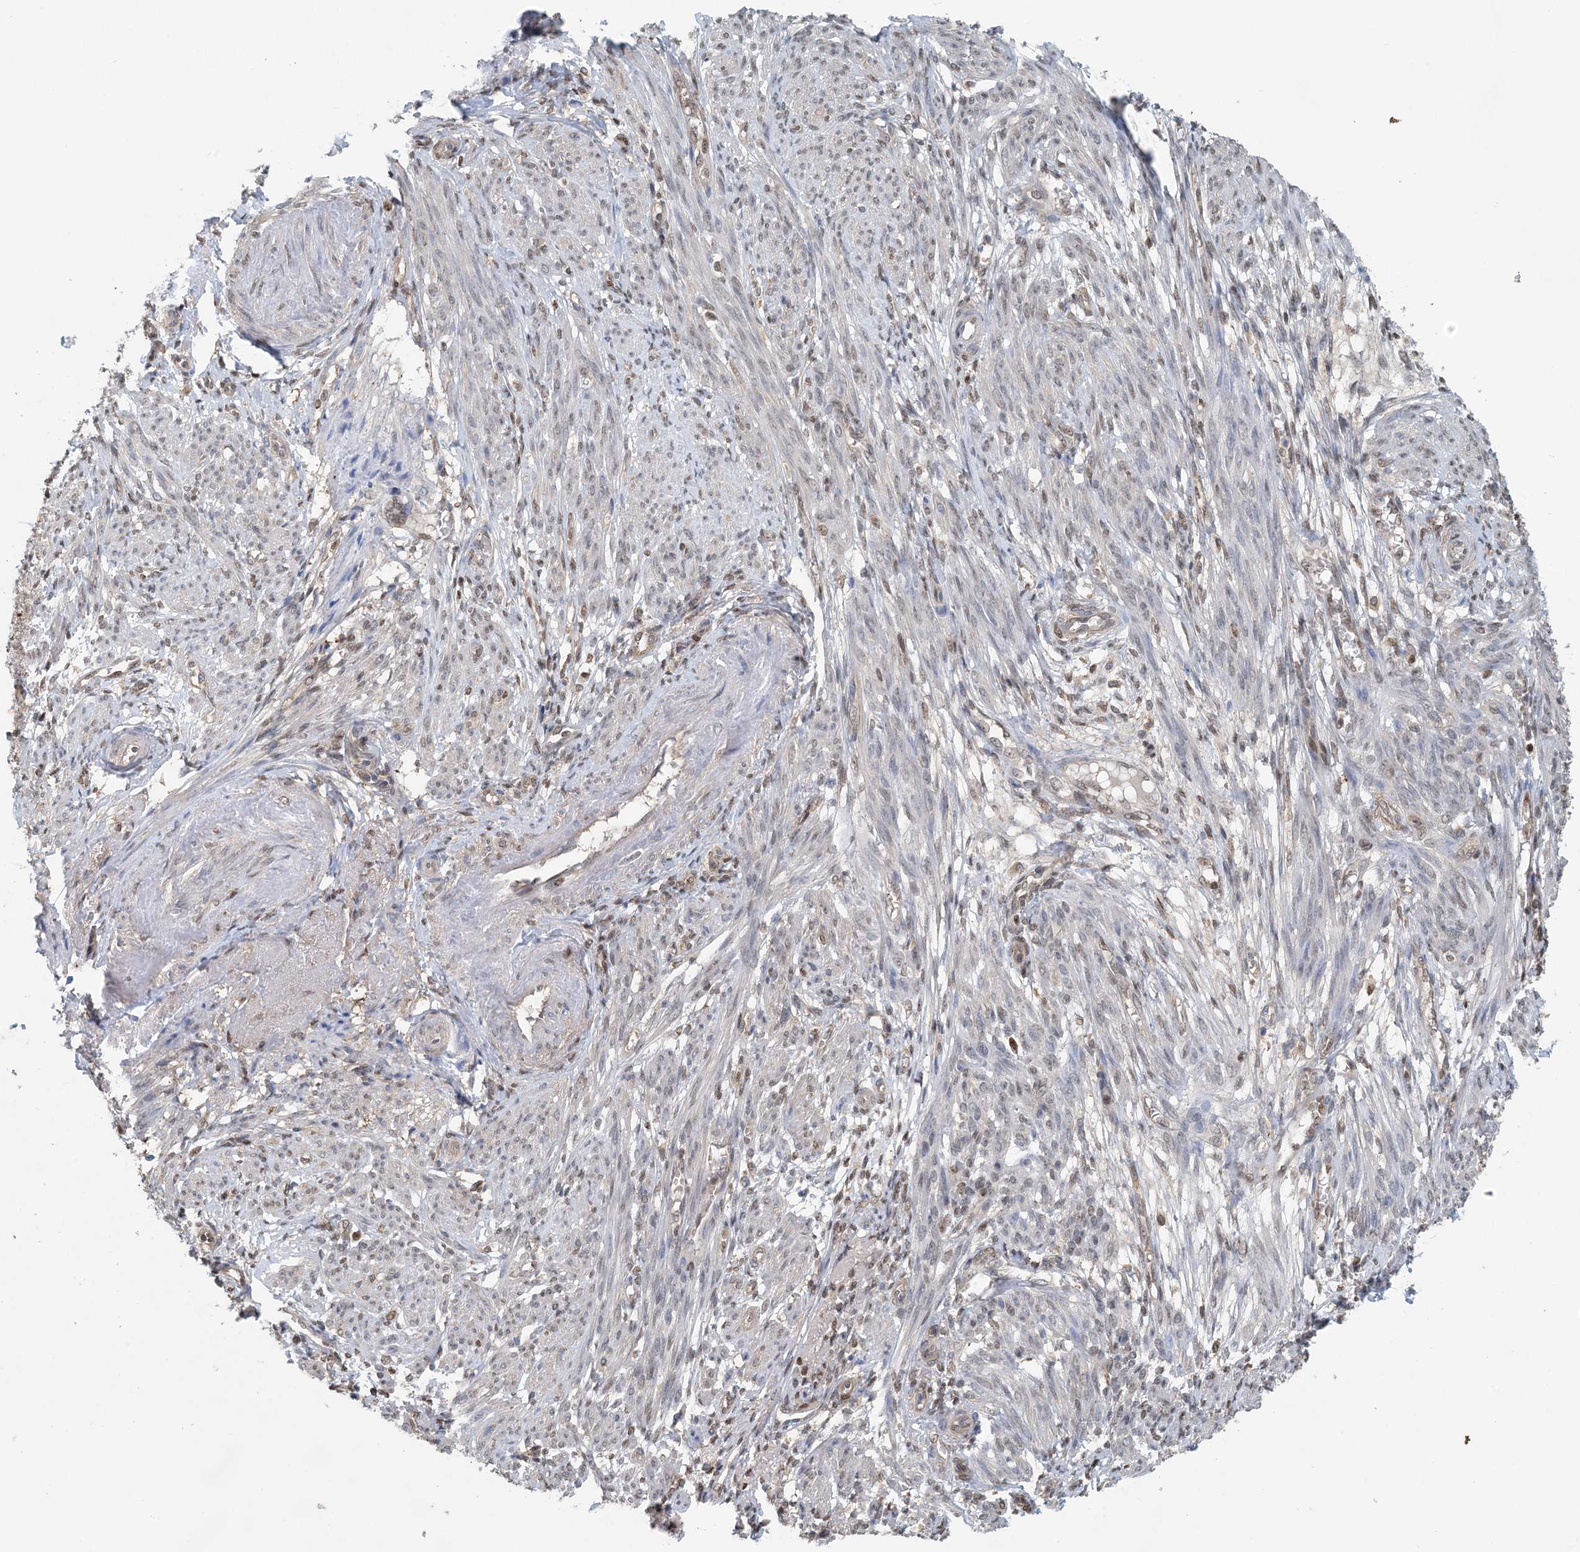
{"staining": {"intensity": "moderate", "quantity": "<25%", "location": "nuclear"}, "tissue": "smooth muscle", "cell_type": "Smooth muscle cells", "image_type": "normal", "snomed": [{"axis": "morphology", "description": "Normal tissue, NOS"}, {"axis": "topography", "description": "Smooth muscle"}], "caption": "This is a micrograph of IHC staining of normal smooth muscle, which shows moderate expression in the nuclear of smooth muscle cells.", "gene": "HIKESHI", "patient": {"sex": "female", "age": 39}}